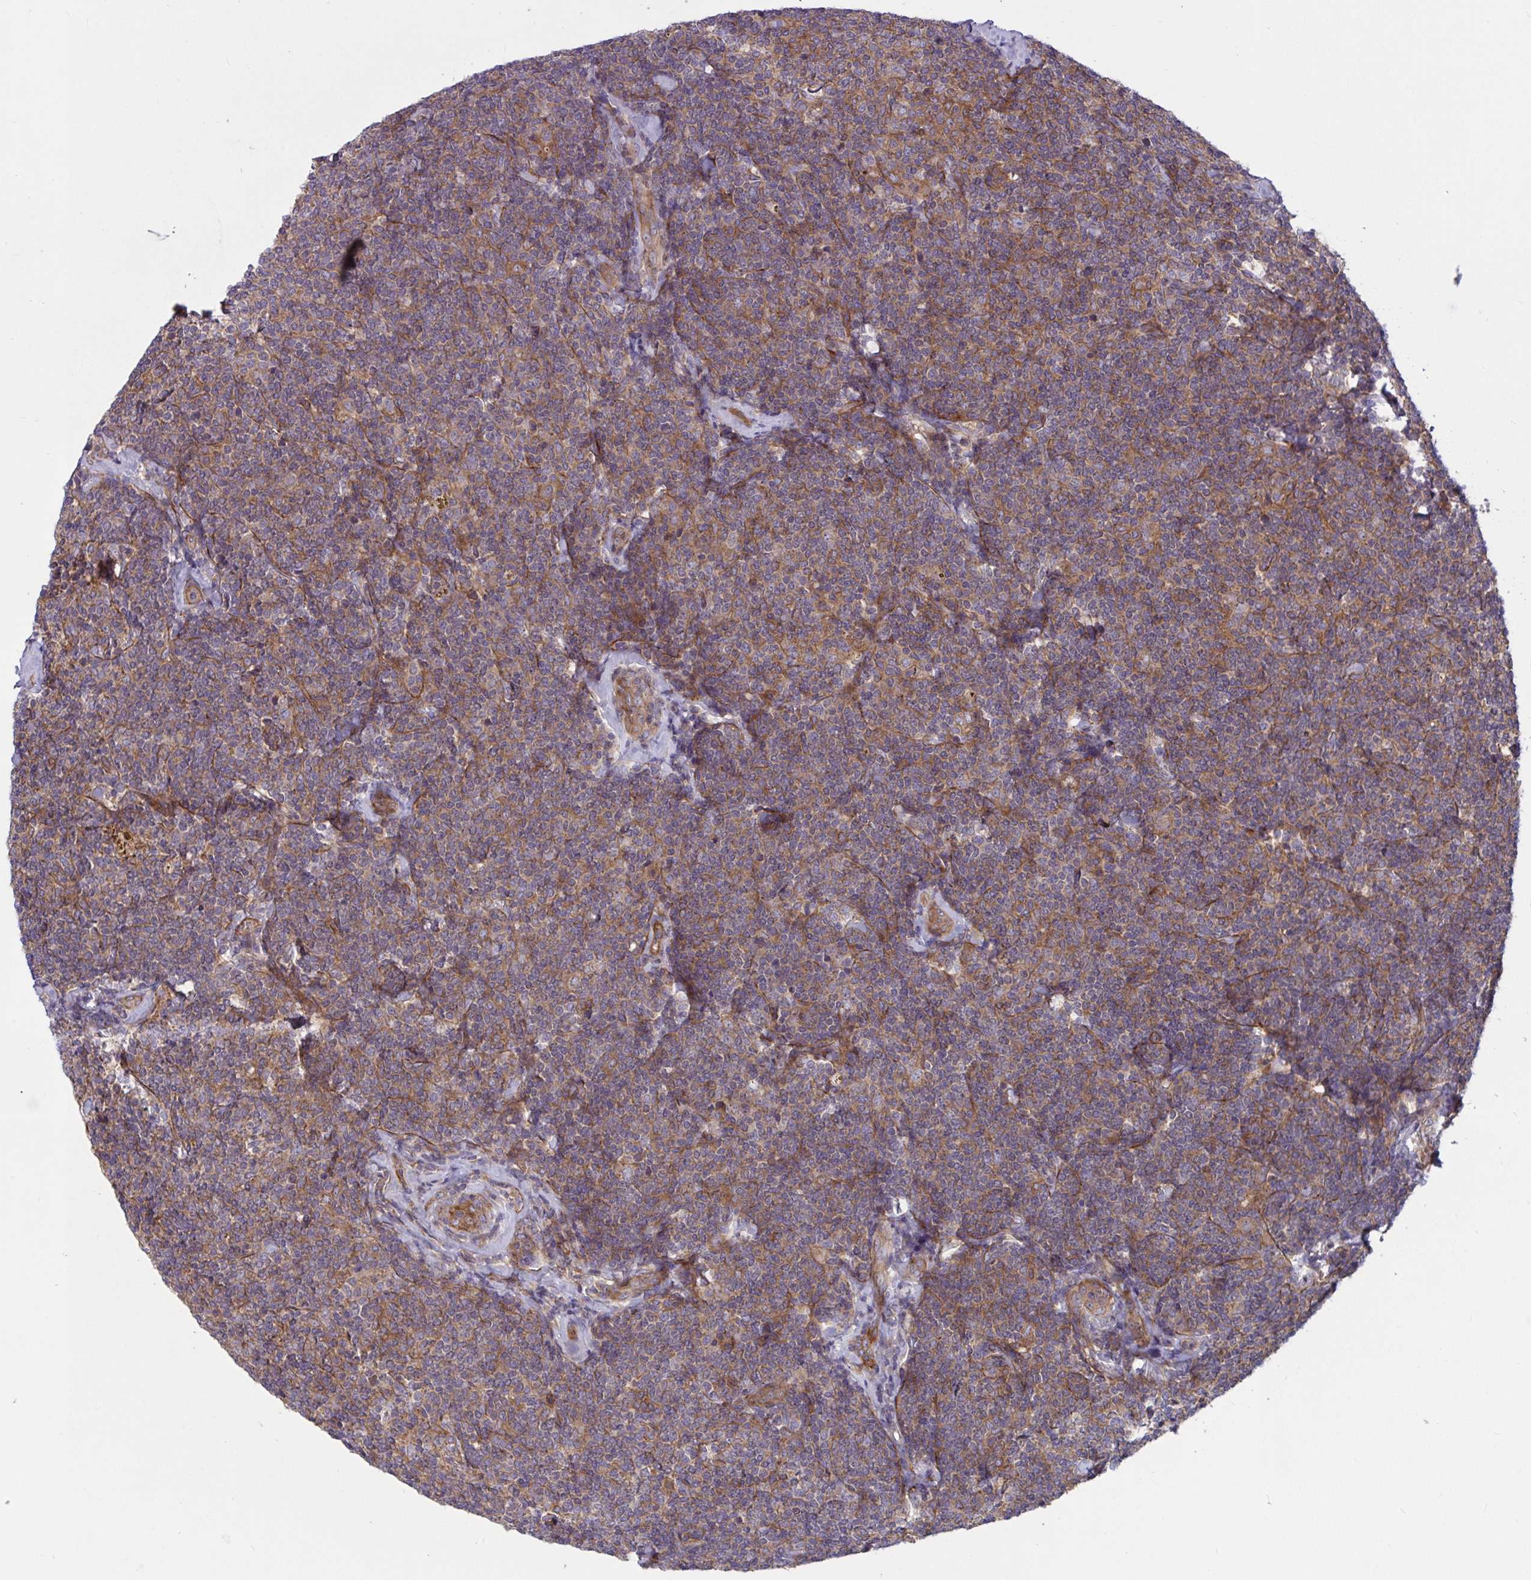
{"staining": {"intensity": "moderate", "quantity": ">75%", "location": "cytoplasmic/membranous"}, "tissue": "lymphoma", "cell_type": "Tumor cells", "image_type": "cancer", "snomed": [{"axis": "morphology", "description": "Malignant lymphoma, non-Hodgkin's type, Low grade"}, {"axis": "topography", "description": "Lymph node"}], "caption": "Immunohistochemical staining of lymphoma shows medium levels of moderate cytoplasmic/membranous protein expression in about >75% of tumor cells. Using DAB (3,3'-diaminobenzidine) (brown) and hematoxylin (blue) stains, captured at high magnification using brightfield microscopy.", "gene": "TANK", "patient": {"sex": "female", "age": 56}}